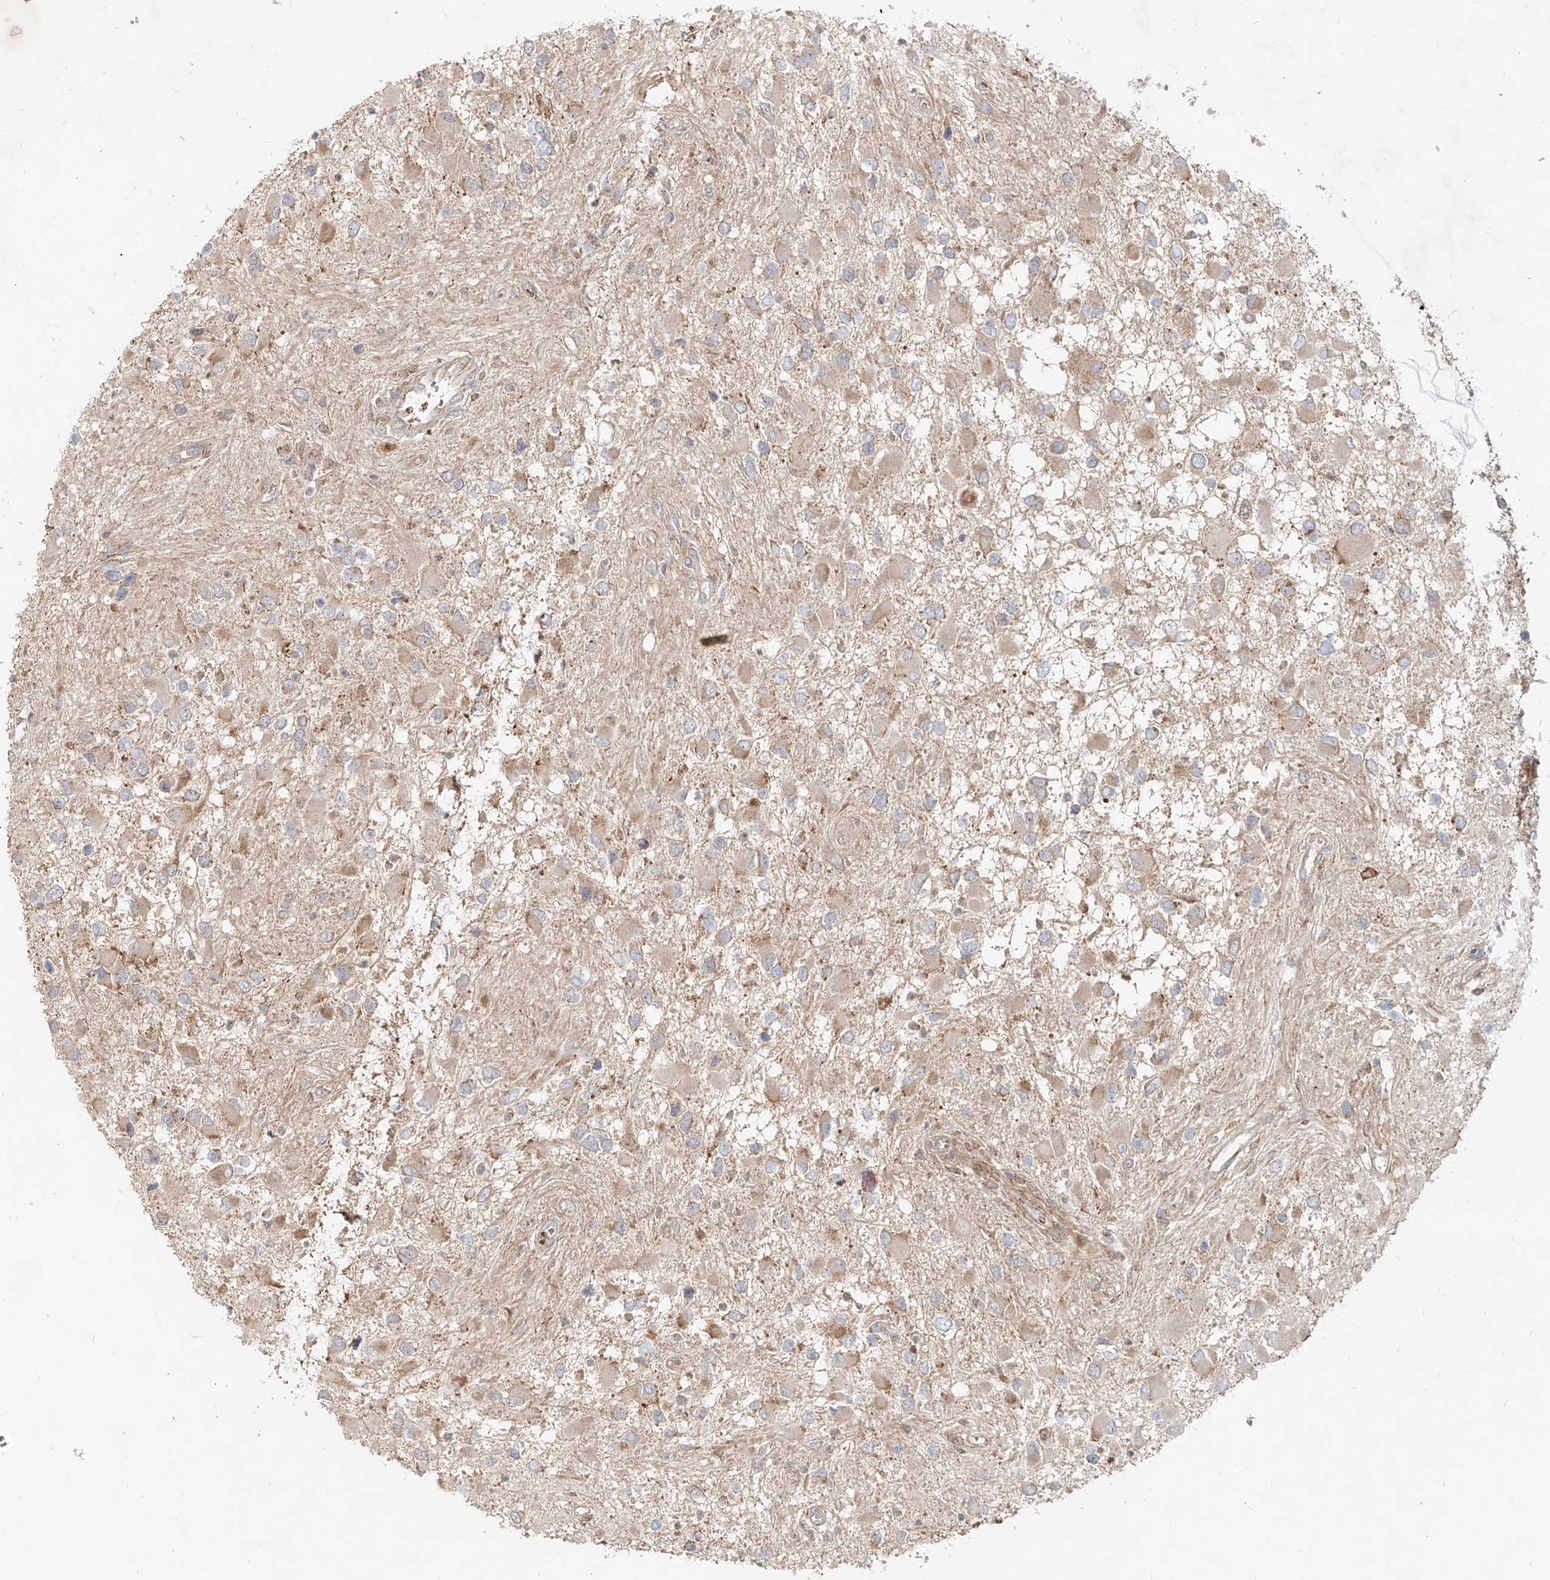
{"staining": {"intensity": "negative", "quantity": "none", "location": "none"}, "tissue": "glioma", "cell_type": "Tumor cells", "image_type": "cancer", "snomed": [{"axis": "morphology", "description": "Glioma, malignant, High grade"}, {"axis": "topography", "description": "Brain"}], "caption": "The immunohistochemistry (IHC) histopathology image has no significant staining in tumor cells of high-grade glioma (malignant) tissue.", "gene": "FGD2", "patient": {"sex": "male", "age": 53}}